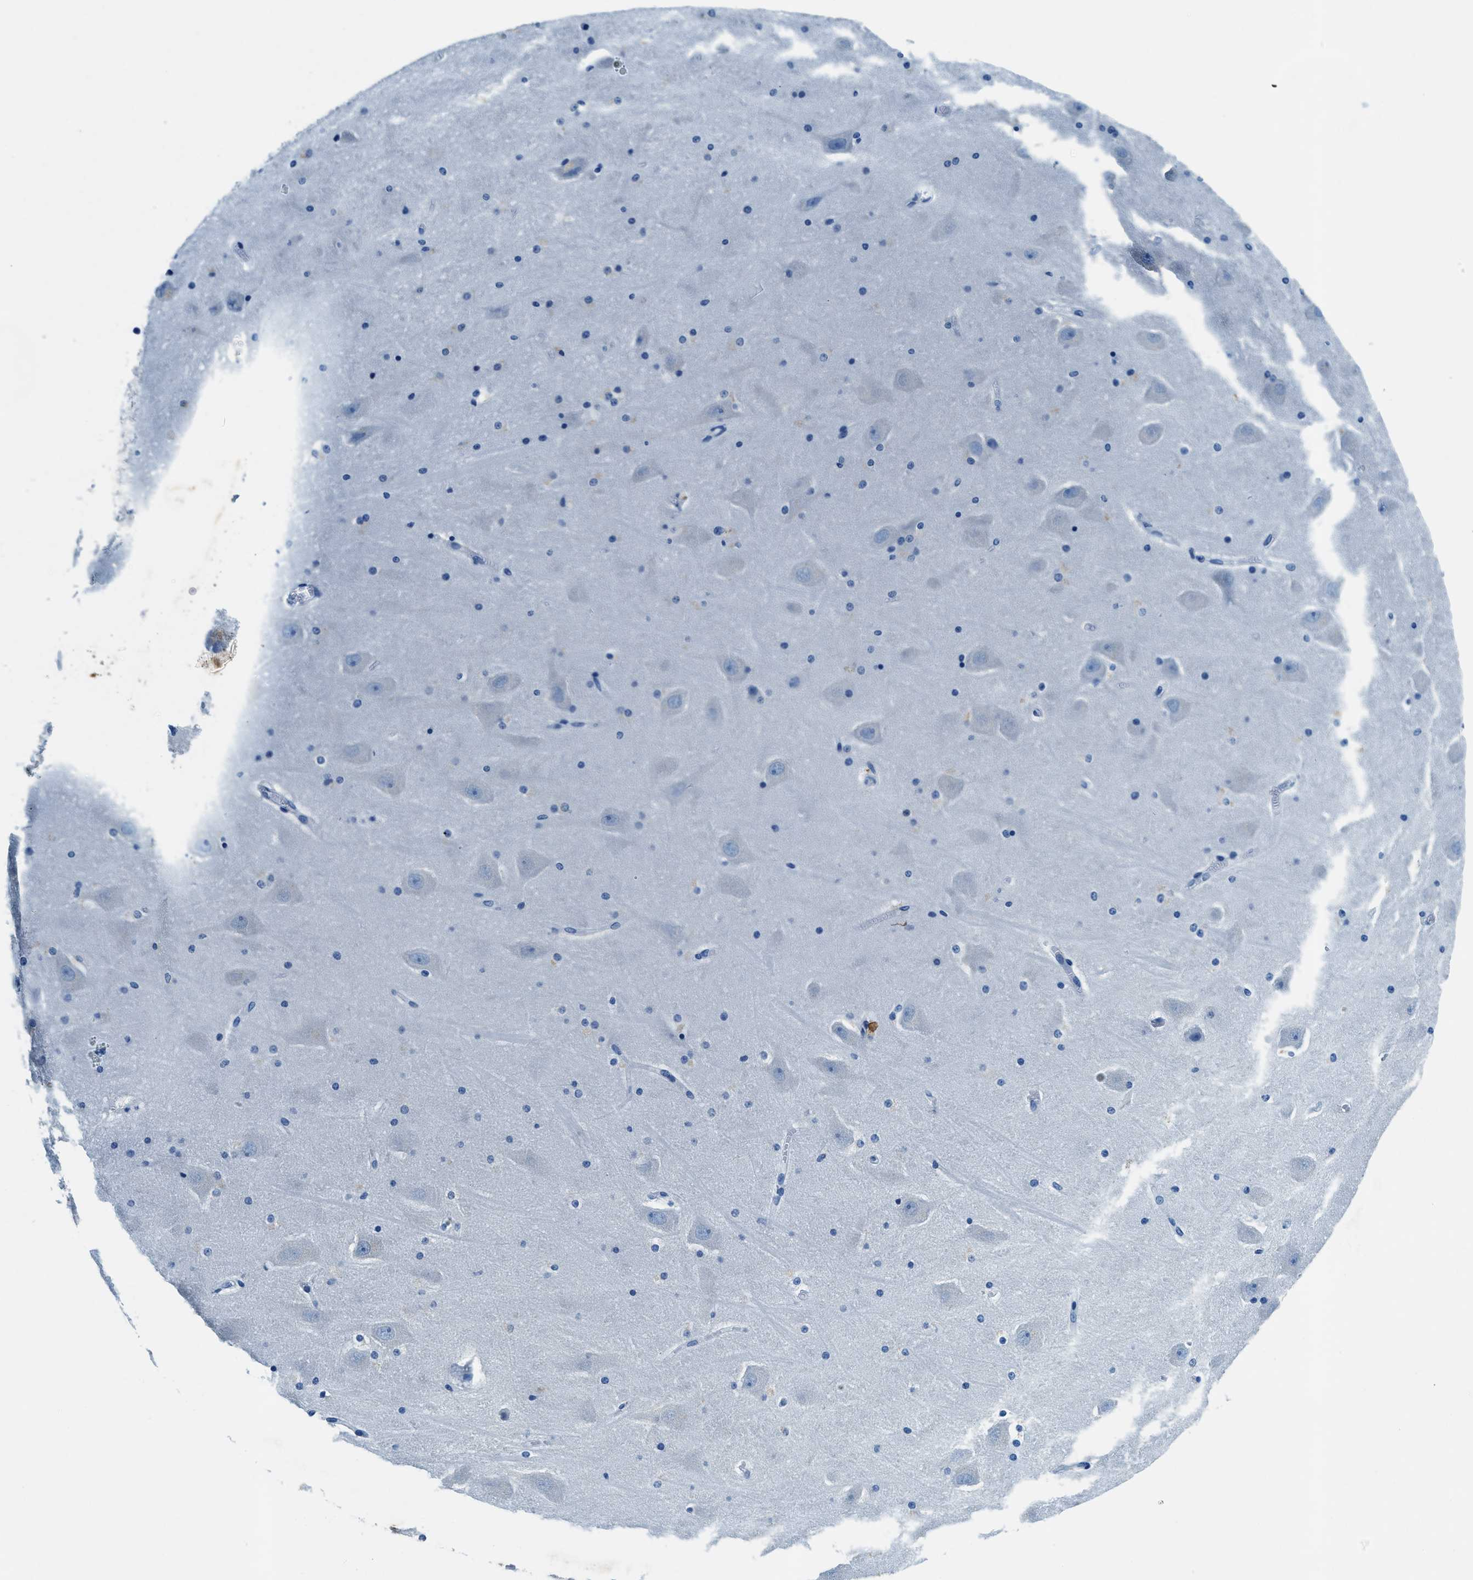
{"staining": {"intensity": "negative", "quantity": "none", "location": "none"}, "tissue": "hippocampus", "cell_type": "Glial cells", "image_type": "normal", "snomed": [{"axis": "morphology", "description": "Normal tissue, NOS"}, {"axis": "topography", "description": "Hippocampus"}], "caption": "This is a histopathology image of IHC staining of benign hippocampus, which shows no positivity in glial cells.", "gene": "UBAC2", "patient": {"sex": "male", "age": 45}}